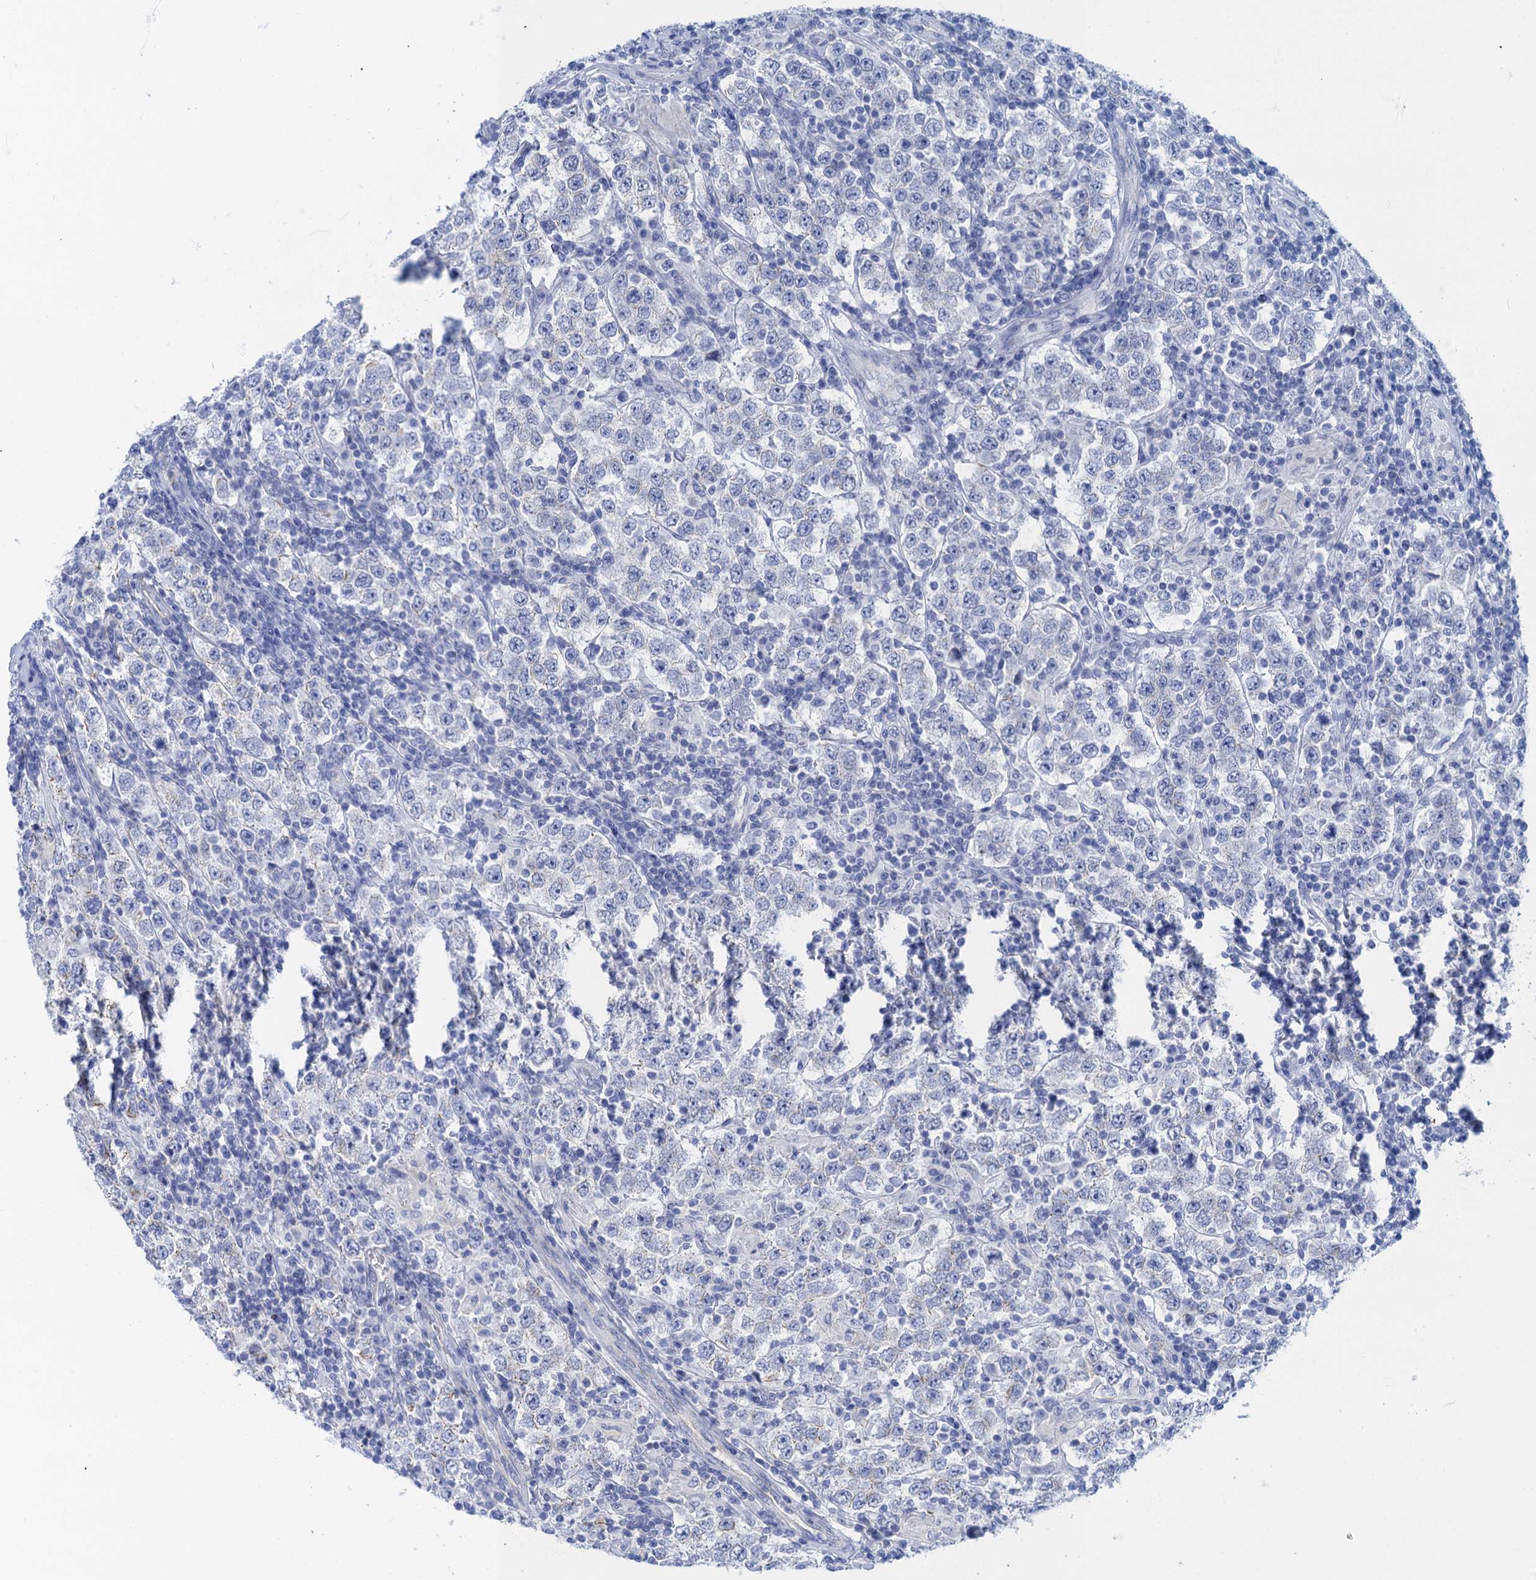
{"staining": {"intensity": "negative", "quantity": "none", "location": "none"}, "tissue": "testis cancer", "cell_type": "Tumor cells", "image_type": "cancer", "snomed": [{"axis": "morphology", "description": "Normal tissue, NOS"}, {"axis": "morphology", "description": "Urothelial carcinoma, High grade"}, {"axis": "morphology", "description": "Seminoma, NOS"}, {"axis": "morphology", "description": "Carcinoma, Embryonal, NOS"}, {"axis": "topography", "description": "Urinary bladder"}, {"axis": "topography", "description": "Testis"}], "caption": "Immunohistochemical staining of human testis cancer (embryonal carcinoma) demonstrates no significant positivity in tumor cells. The staining is performed using DAB brown chromogen with nuclei counter-stained in using hematoxylin.", "gene": "CALML5", "patient": {"sex": "male", "age": 41}}